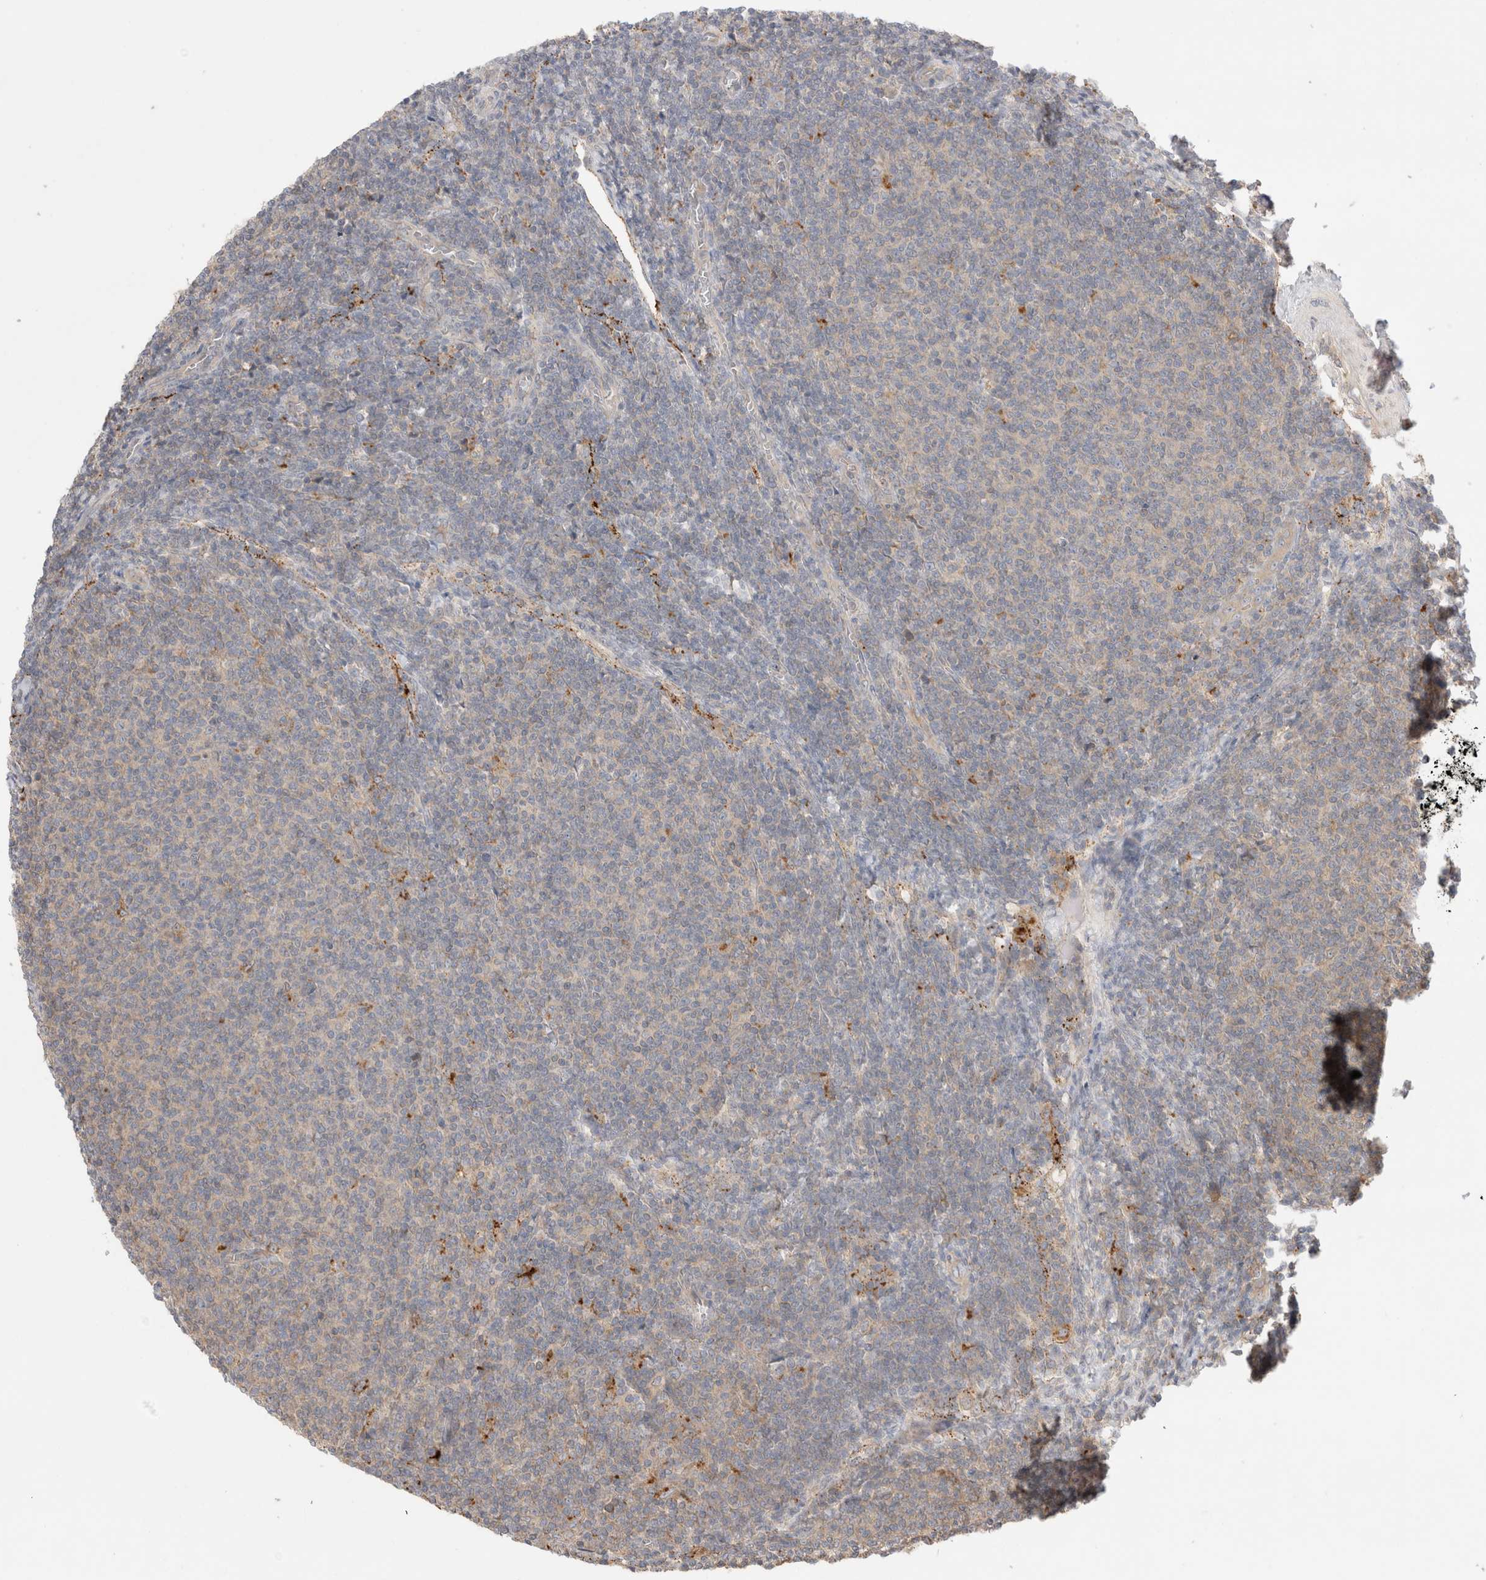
{"staining": {"intensity": "negative", "quantity": "none", "location": "none"}, "tissue": "lymphoma", "cell_type": "Tumor cells", "image_type": "cancer", "snomed": [{"axis": "morphology", "description": "Malignant lymphoma, non-Hodgkin's type, Low grade"}, {"axis": "topography", "description": "Lymph node"}], "caption": "Immunohistochemistry (IHC) image of lymphoma stained for a protein (brown), which demonstrates no positivity in tumor cells.", "gene": "VPS28", "patient": {"sex": "male", "age": 66}}